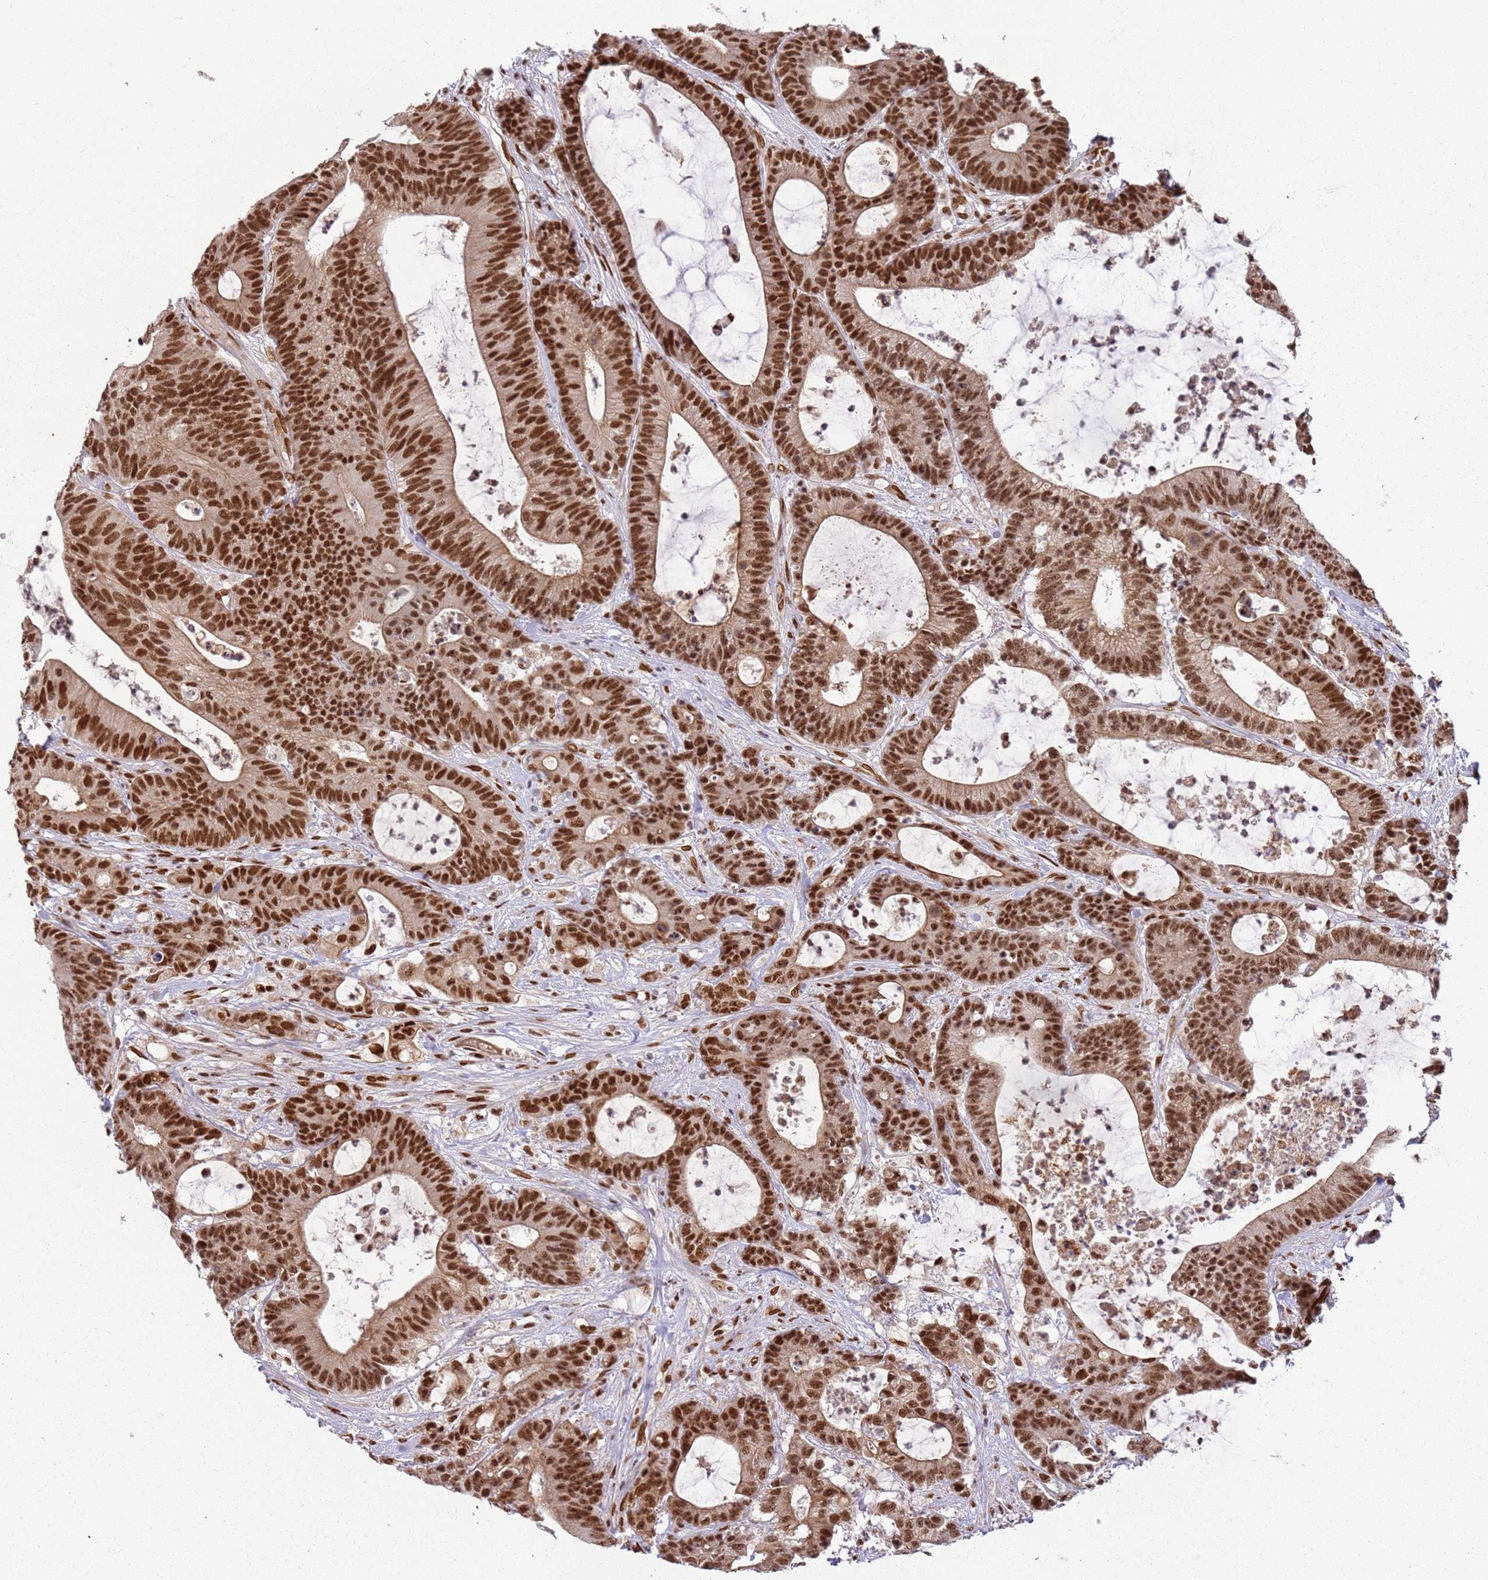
{"staining": {"intensity": "strong", "quantity": ">75%", "location": "nuclear"}, "tissue": "colorectal cancer", "cell_type": "Tumor cells", "image_type": "cancer", "snomed": [{"axis": "morphology", "description": "Adenocarcinoma, NOS"}, {"axis": "topography", "description": "Colon"}], "caption": "IHC of human colorectal cancer (adenocarcinoma) shows high levels of strong nuclear staining in approximately >75% of tumor cells.", "gene": "TENT4A", "patient": {"sex": "female", "age": 84}}